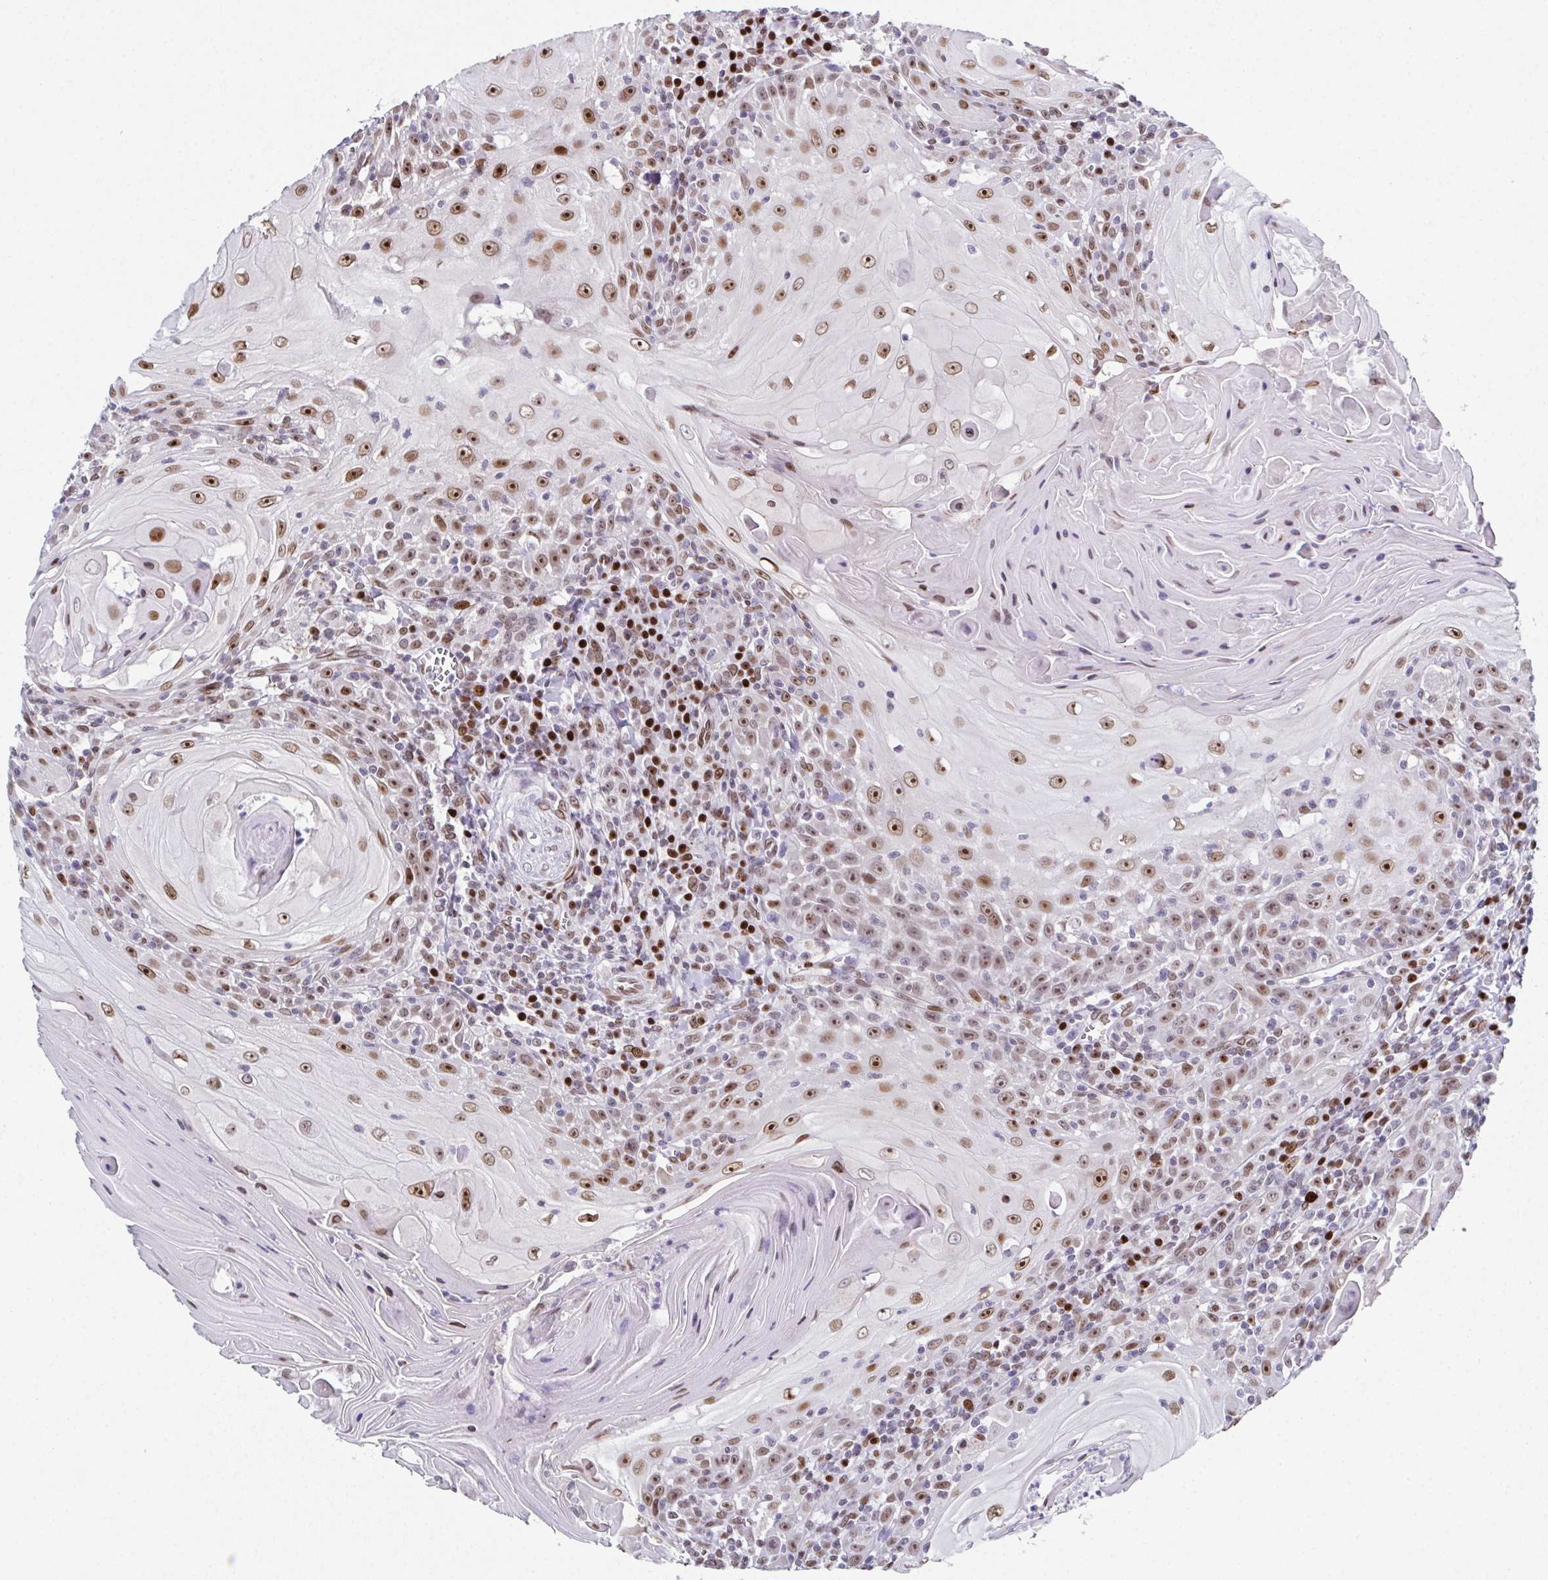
{"staining": {"intensity": "moderate", "quantity": ">75%", "location": "nuclear"}, "tissue": "head and neck cancer", "cell_type": "Tumor cells", "image_type": "cancer", "snomed": [{"axis": "morphology", "description": "Squamous cell carcinoma, NOS"}, {"axis": "topography", "description": "Head-Neck"}], "caption": "Tumor cells demonstrate medium levels of moderate nuclear positivity in approximately >75% of cells in head and neck cancer (squamous cell carcinoma). (DAB (3,3'-diaminobenzidine) = brown stain, brightfield microscopy at high magnification).", "gene": "RB1", "patient": {"sex": "male", "age": 52}}